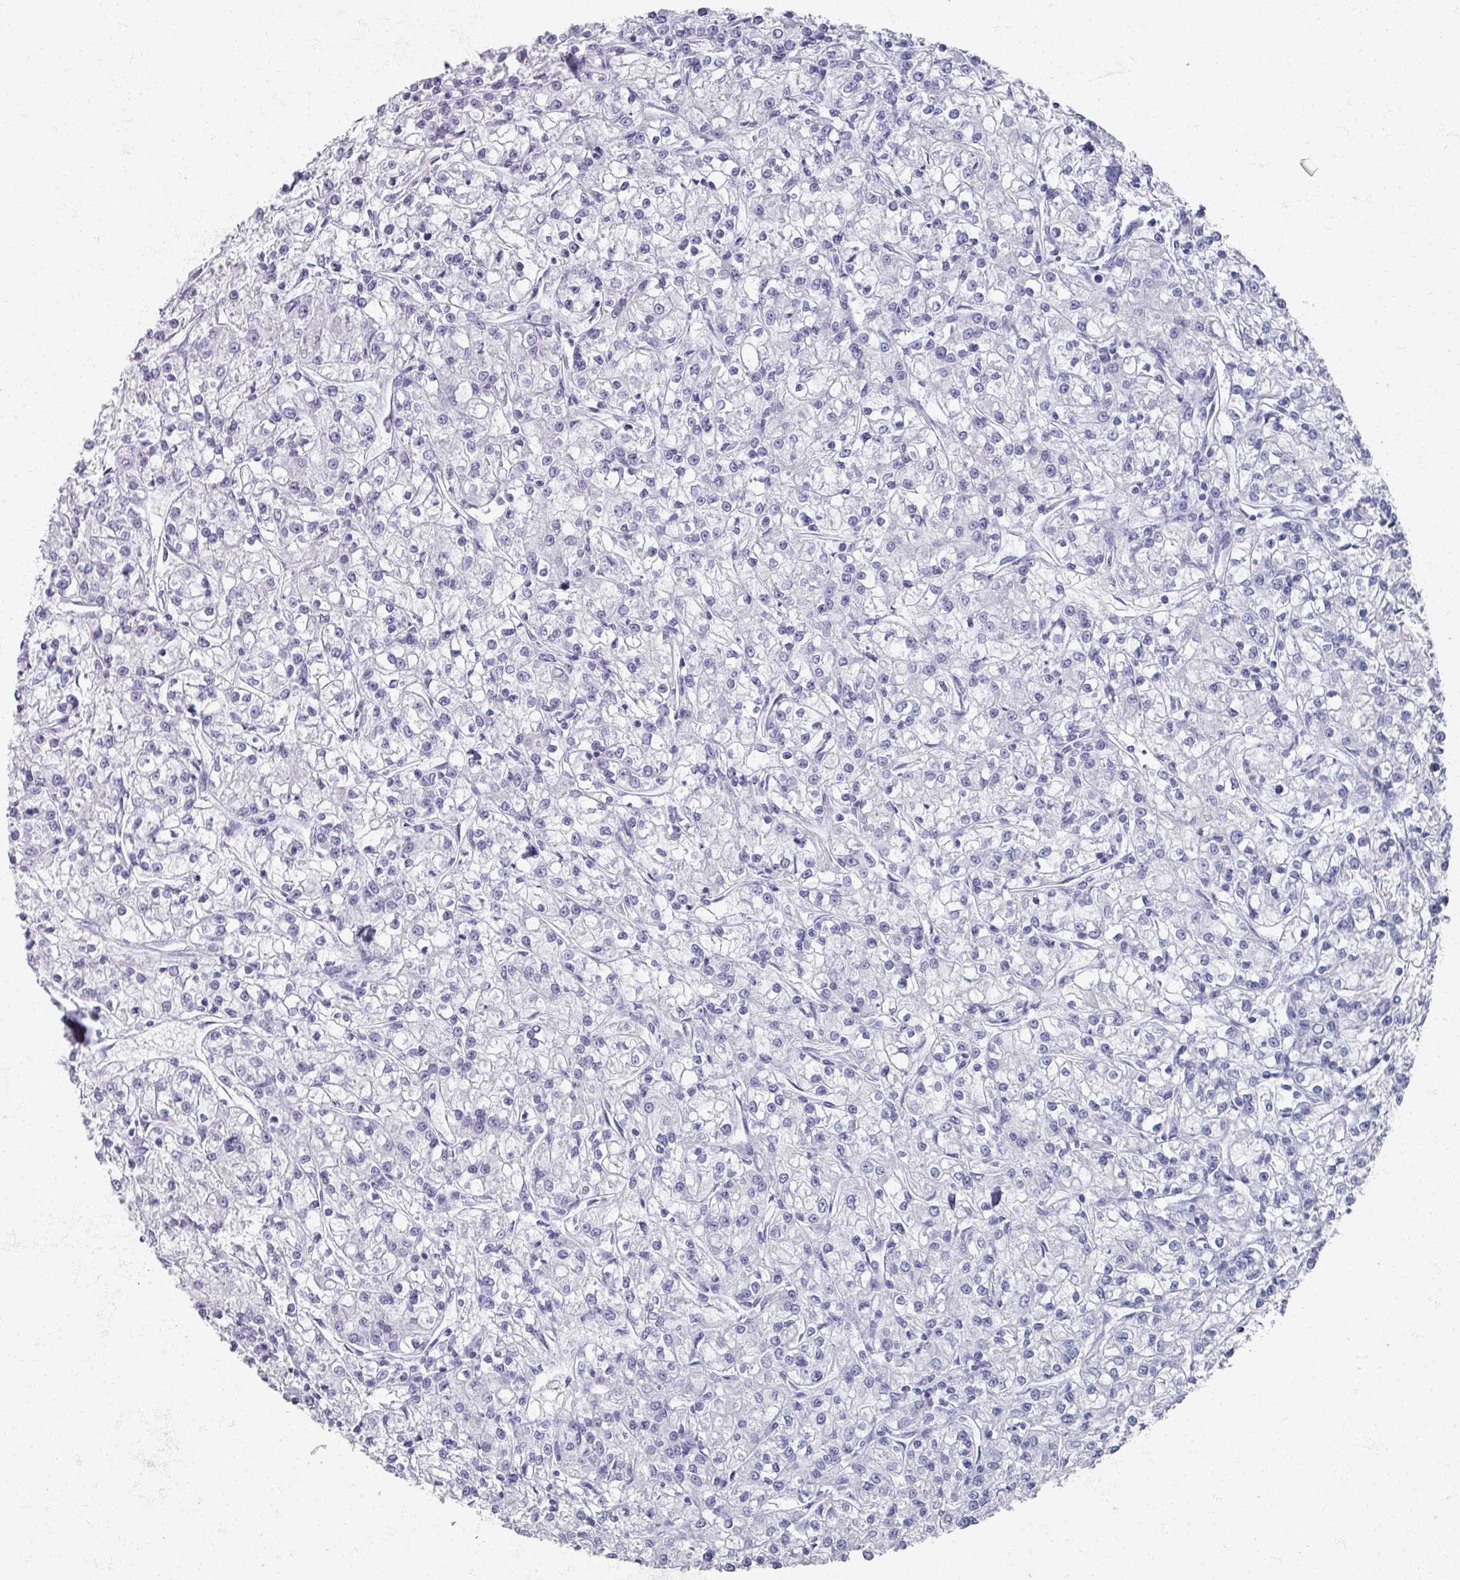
{"staining": {"intensity": "negative", "quantity": "none", "location": "none"}, "tissue": "renal cancer", "cell_type": "Tumor cells", "image_type": "cancer", "snomed": [{"axis": "morphology", "description": "Adenocarcinoma, NOS"}, {"axis": "topography", "description": "Kidney"}], "caption": "Tumor cells are negative for brown protein staining in renal adenocarcinoma.", "gene": "OMG", "patient": {"sex": "female", "age": 59}}